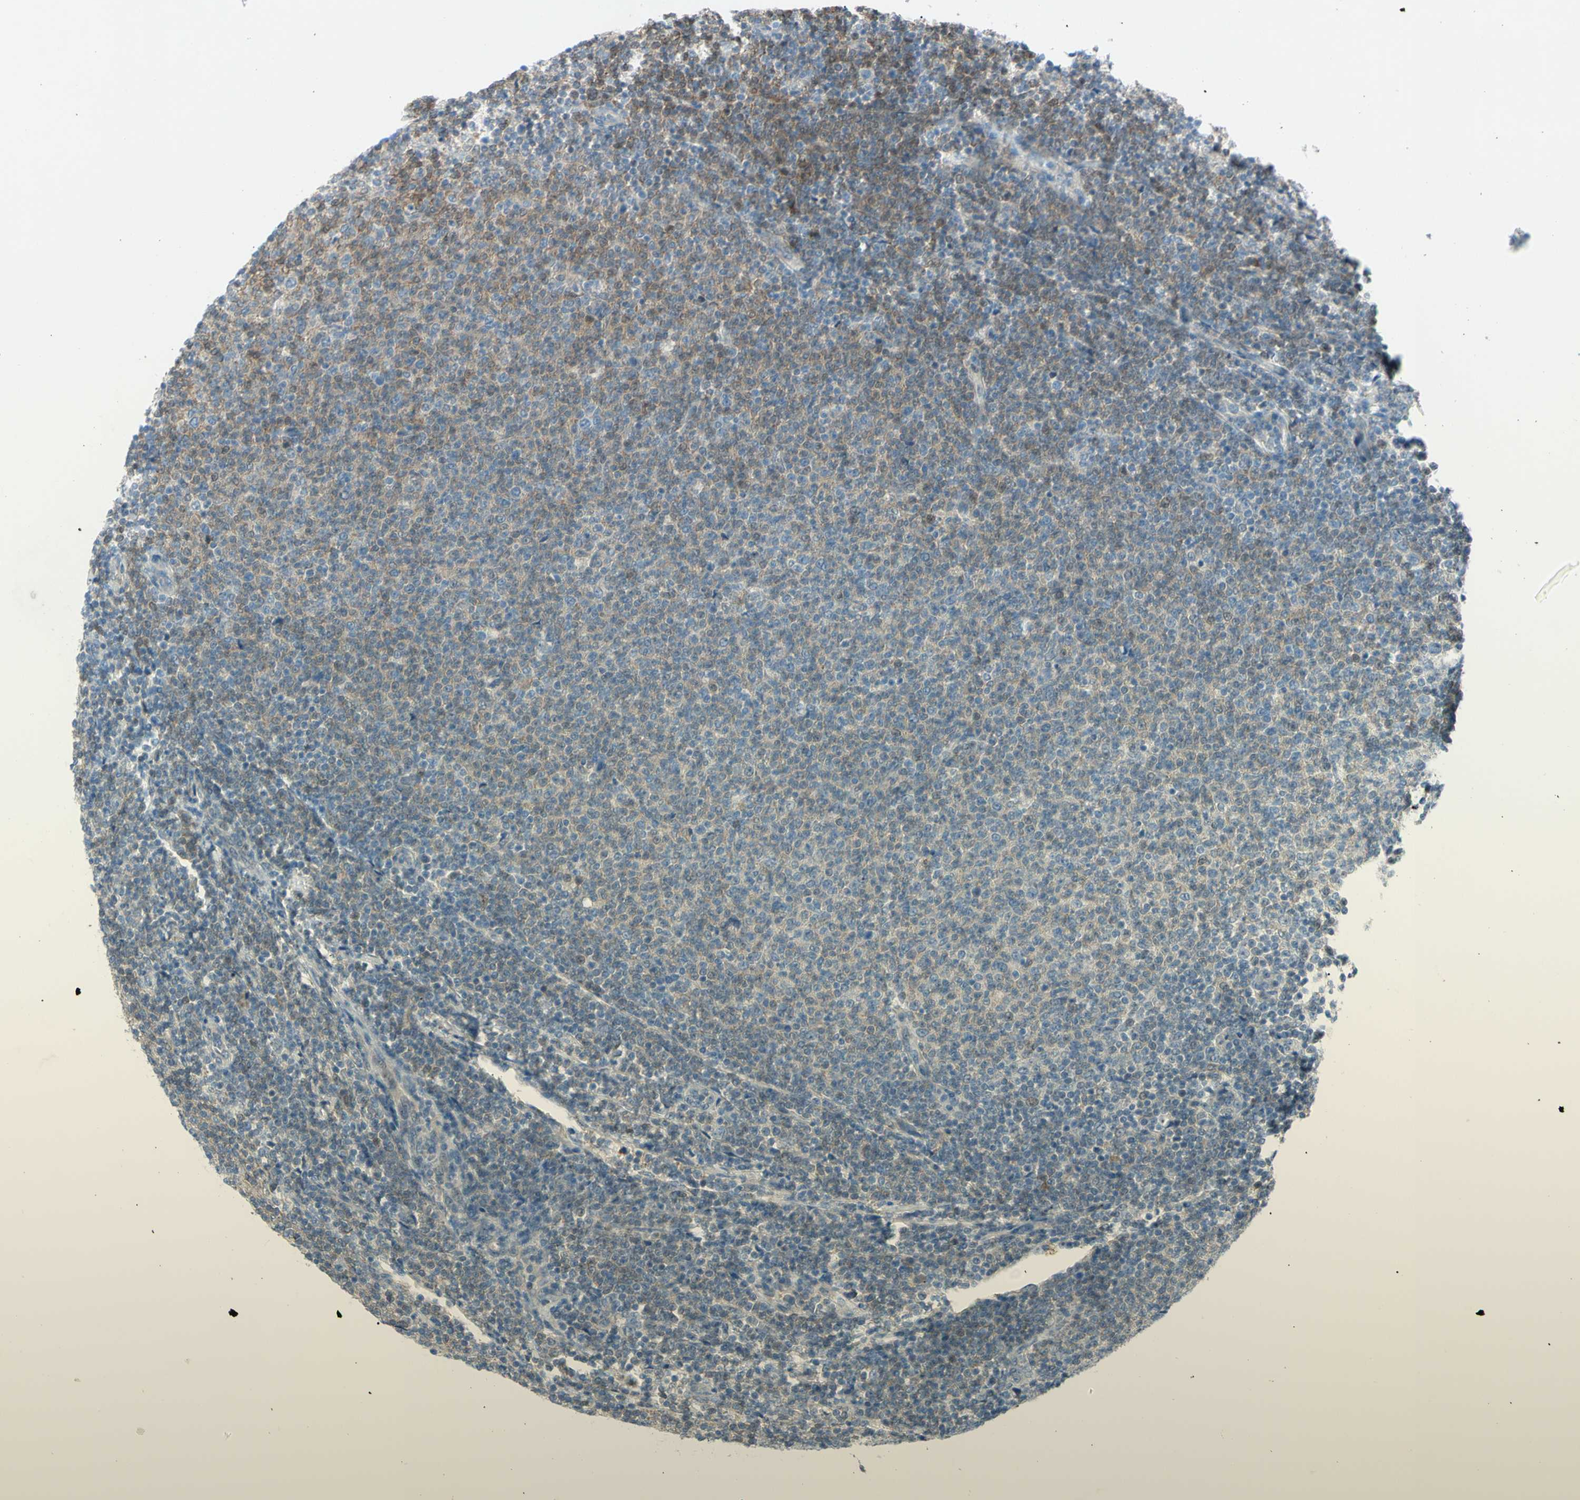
{"staining": {"intensity": "weak", "quantity": ">75%", "location": "cytoplasmic/membranous"}, "tissue": "lymphoma", "cell_type": "Tumor cells", "image_type": "cancer", "snomed": [{"axis": "morphology", "description": "Malignant lymphoma, non-Hodgkin's type, Low grade"}, {"axis": "topography", "description": "Lymph node"}], "caption": "This micrograph displays IHC staining of malignant lymphoma, non-Hodgkin's type (low-grade), with low weak cytoplasmic/membranous positivity in about >75% of tumor cells.", "gene": "C1orf159", "patient": {"sex": "male", "age": 66}}